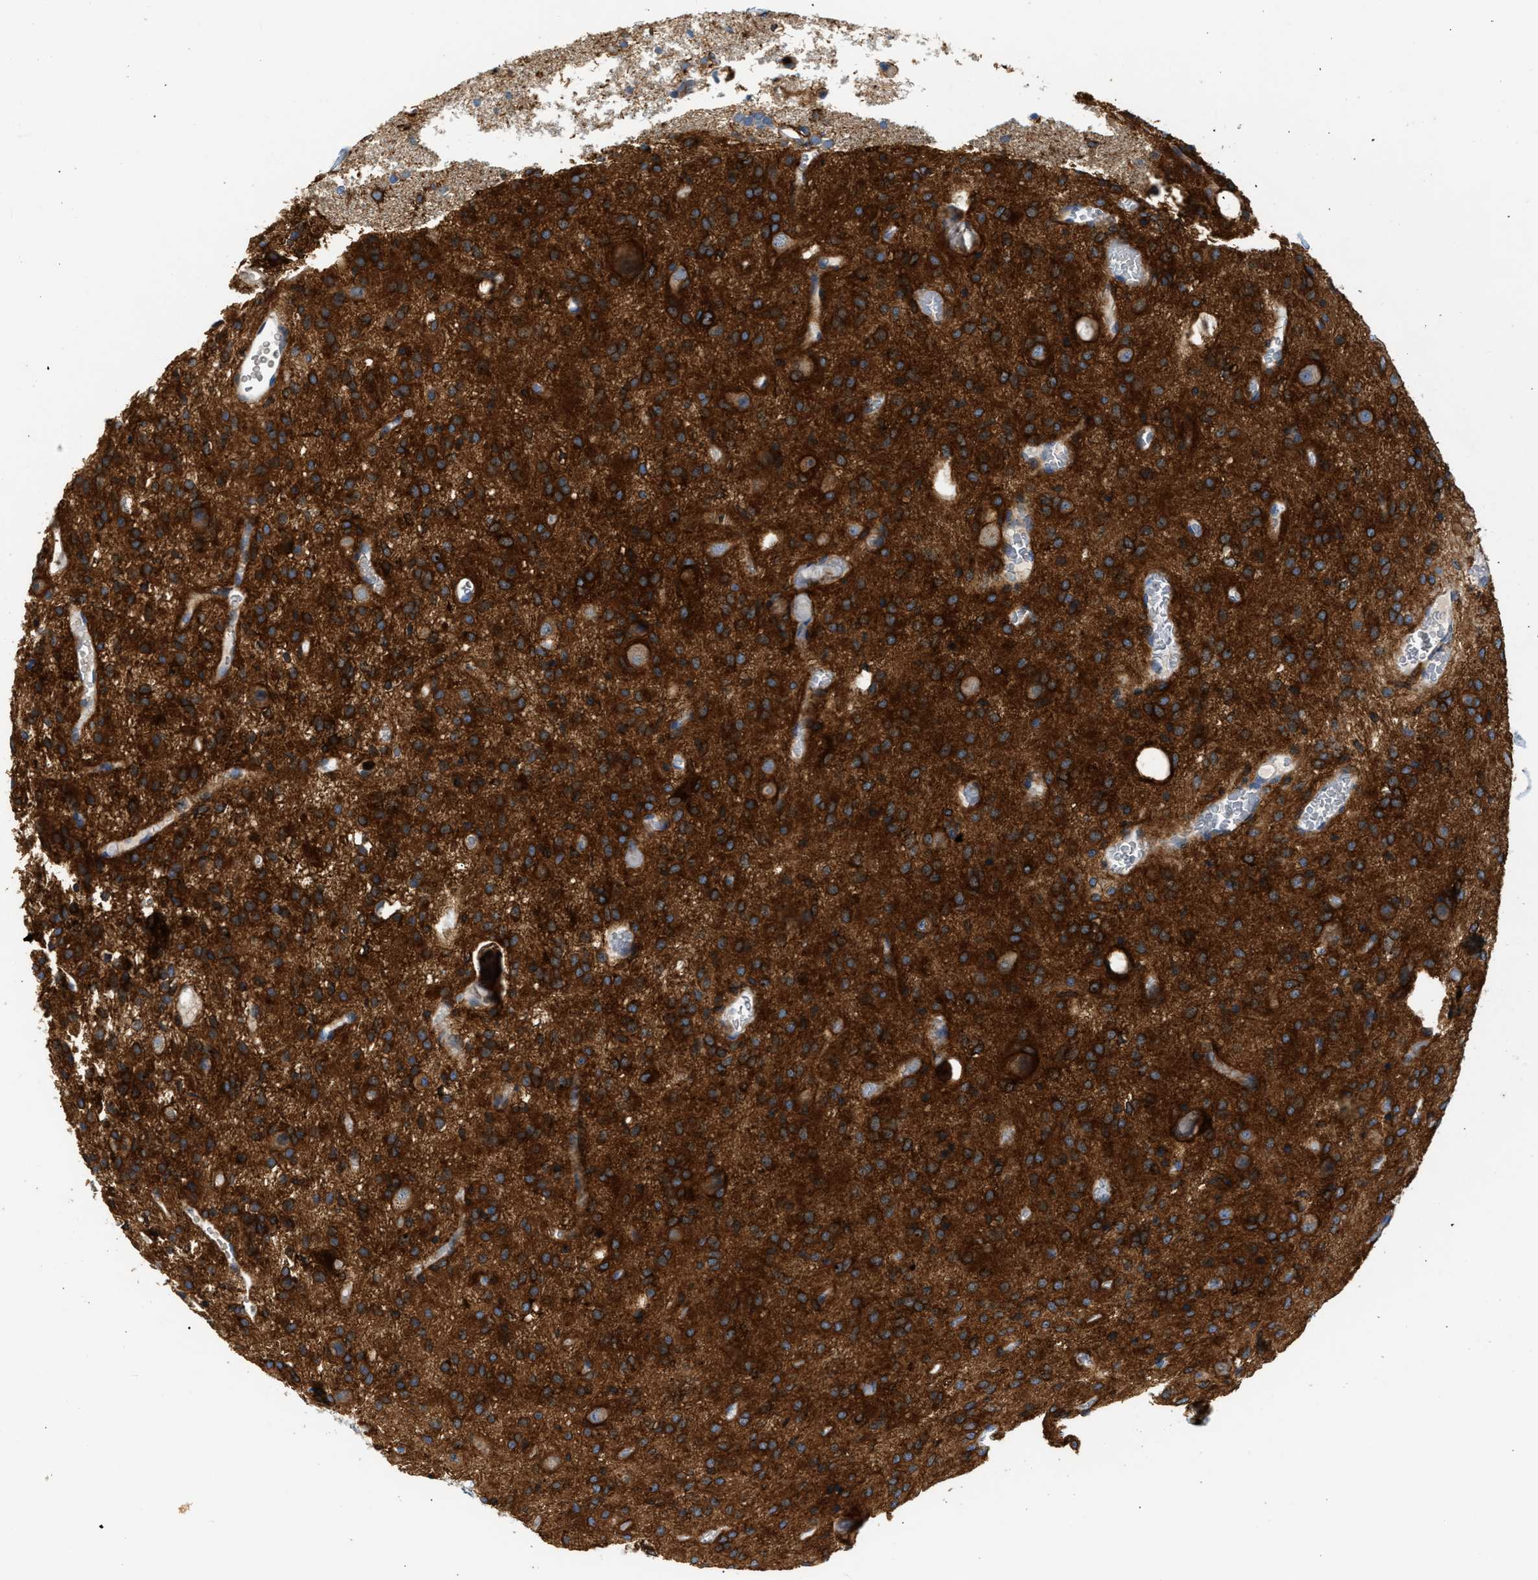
{"staining": {"intensity": "strong", "quantity": ">75%", "location": "cytoplasmic/membranous"}, "tissue": "glioma", "cell_type": "Tumor cells", "image_type": "cancer", "snomed": [{"axis": "morphology", "description": "Glioma, malignant, High grade"}, {"axis": "topography", "description": "Brain"}], "caption": "A brown stain highlights strong cytoplasmic/membranous positivity of a protein in glioma tumor cells.", "gene": "RAB31", "patient": {"sex": "female", "age": 59}}